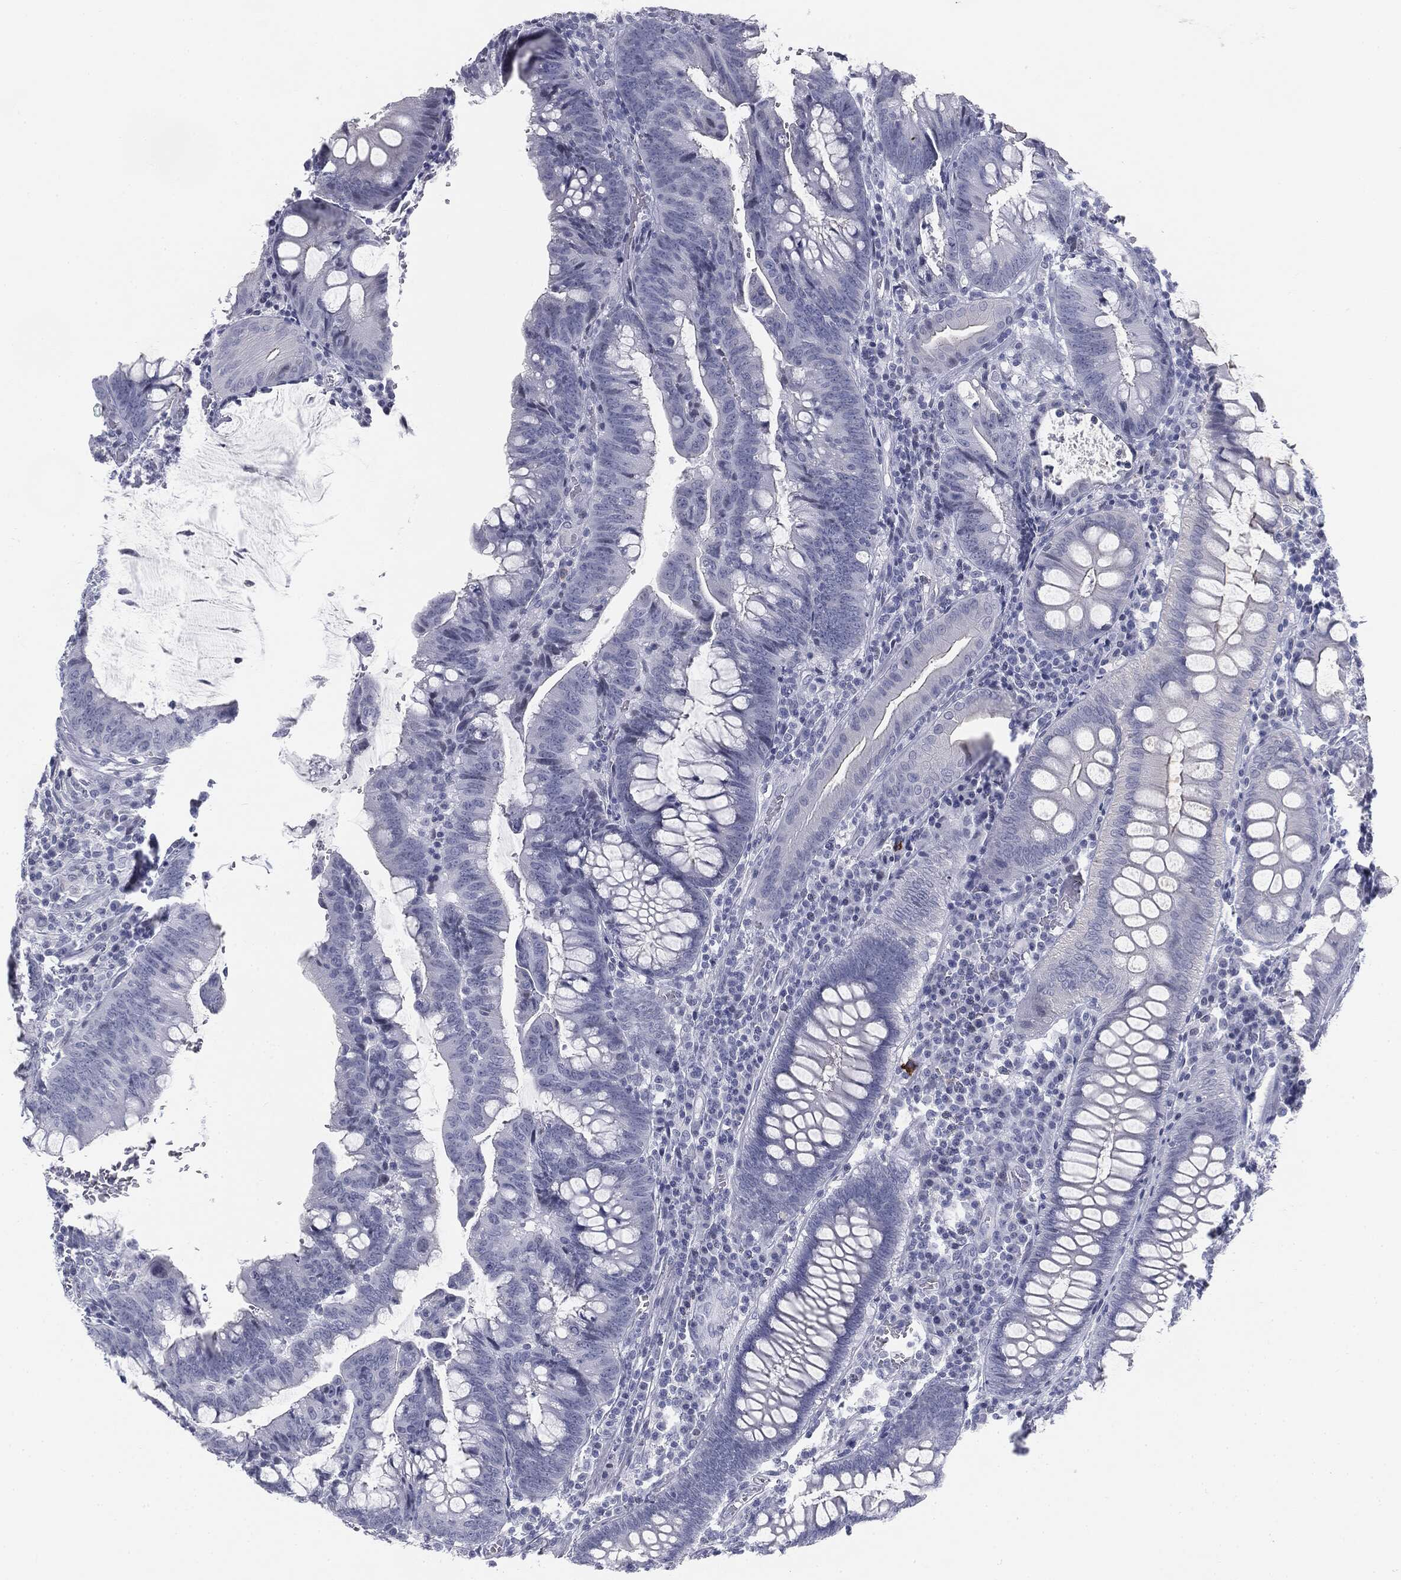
{"staining": {"intensity": "negative", "quantity": "none", "location": "none"}, "tissue": "colorectal cancer", "cell_type": "Tumor cells", "image_type": "cancer", "snomed": [{"axis": "morphology", "description": "Adenocarcinoma, NOS"}, {"axis": "topography", "description": "Colon"}], "caption": "Immunohistochemistry of colorectal adenocarcinoma reveals no positivity in tumor cells.", "gene": "TPO", "patient": {"sex": "male", "age": 62}}